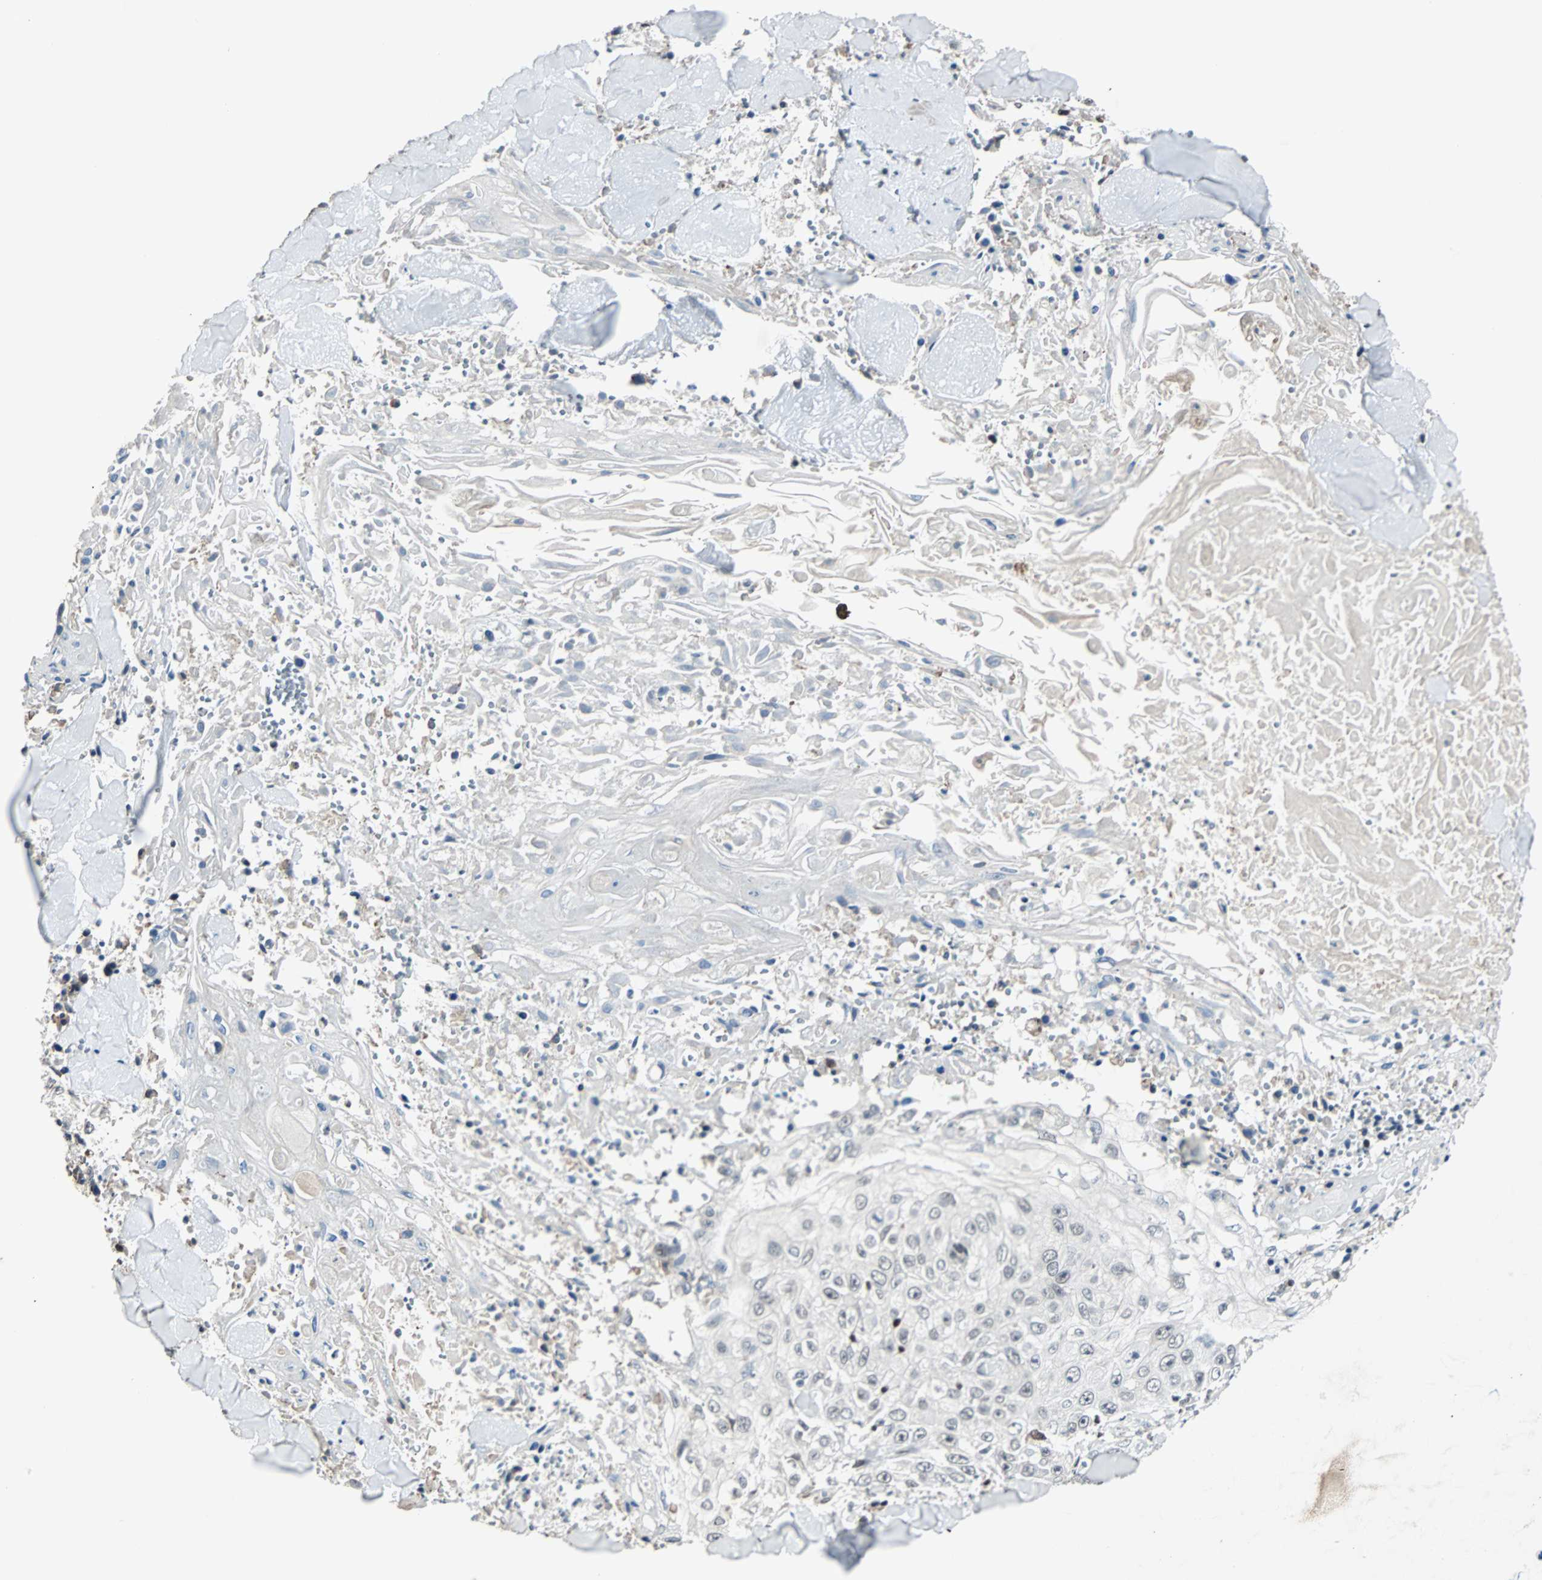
{"staining": {"intensity": "negative", "quantity": "none", "location": "none"}, "tissue": "skin cancer", "cell_type": "Tumor cells", "image_type": "cancer", "snomed": [{"axis": "morphology", "description": "Squamous cell carcinoma, NOS"}, {"axis": "topography", "description": "Skin"}], "caption": "An immunohistochemistry (IHC) histopathology image of skin cancer (squamous cell carcinoma) is shown. There is no staining in tumor cells of skin cancer (squamous cell carcinoma). (Immunohistochemistry, brightfield microscopy, high magnification).", "gene": "TERF2IP", "patient": {"sex": "male", "age": 86}}